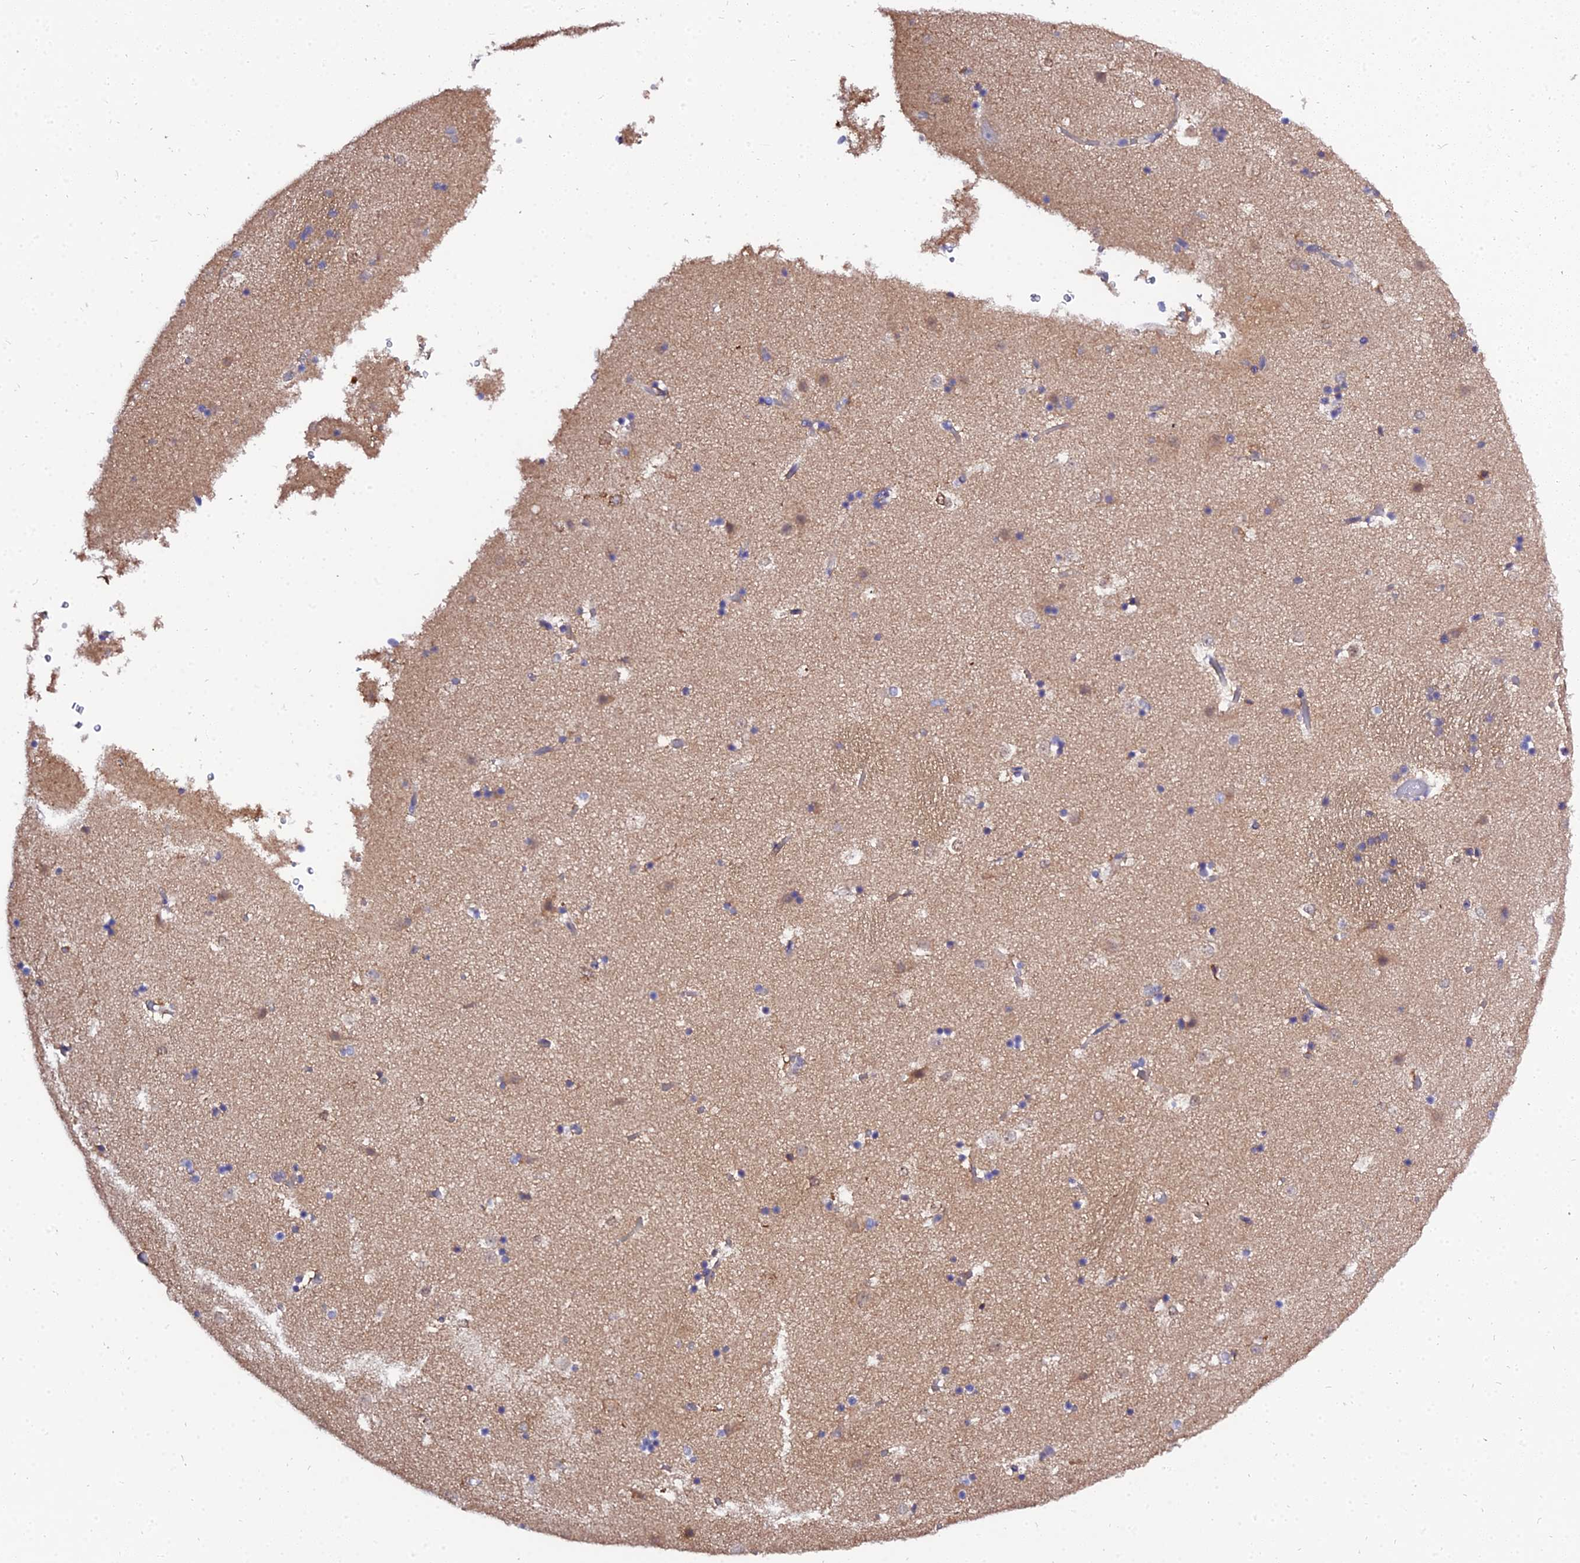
{"staining": {"intensity": "moderate", "quantity": "<25%", "location": "cytoplasmic/membranous"}, "tissue": "caudate", "cell_type": "Glial cells", "image_type": "normal", "snomed": [{"axis": "morphology", "description": "Normal tissue, NOS"}, {"axis": "topography", "description": "Lateral ventricle wall"}], "caption": "Protein expression by immunohistochemistry (IHC) exhibits moderate cytoplasmic/membranous expression in about <25% of glial cells in unremarkable caudate.", "gene": "C2orf69", "patient": {"sex": "female", "age": 52}}